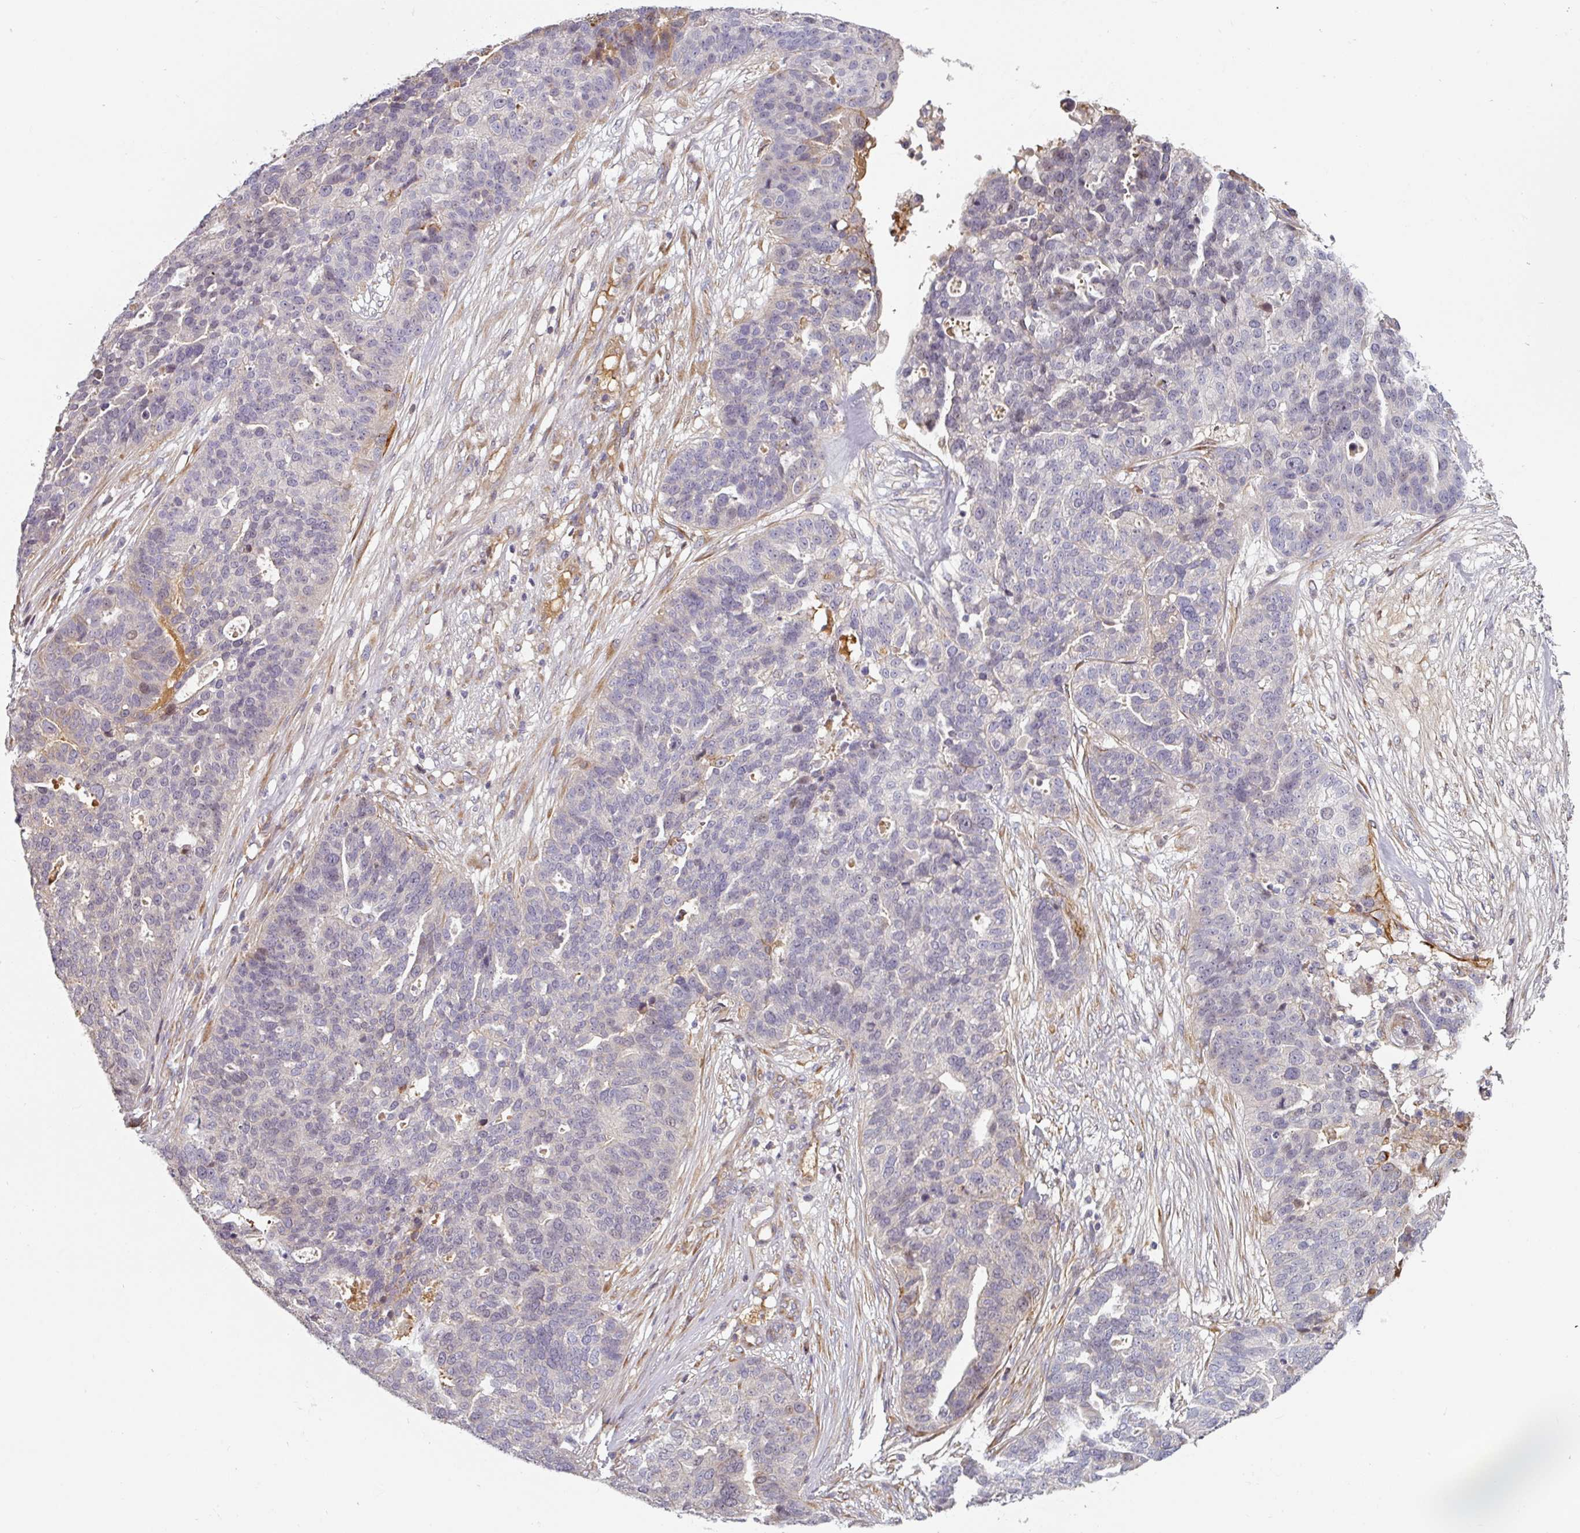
{"staining": {"intensity": "negative", "quantity": "none", "location": "none"}, "tissue": "ovarian cancer", "cell_type": "Tumor cells", "image_type": "cancer", "snomed": [{"axis": "morphology", "description": "Cystadenocarcinoma, serous, NOS"}, {"axis": "topography", "description": "Ovary"}], "caption": "The photomicrograph shows no staining of tumor cells in ovarian cancer.", "gene": "CEP78", "patient": {"sex": "female", "age": 59}}